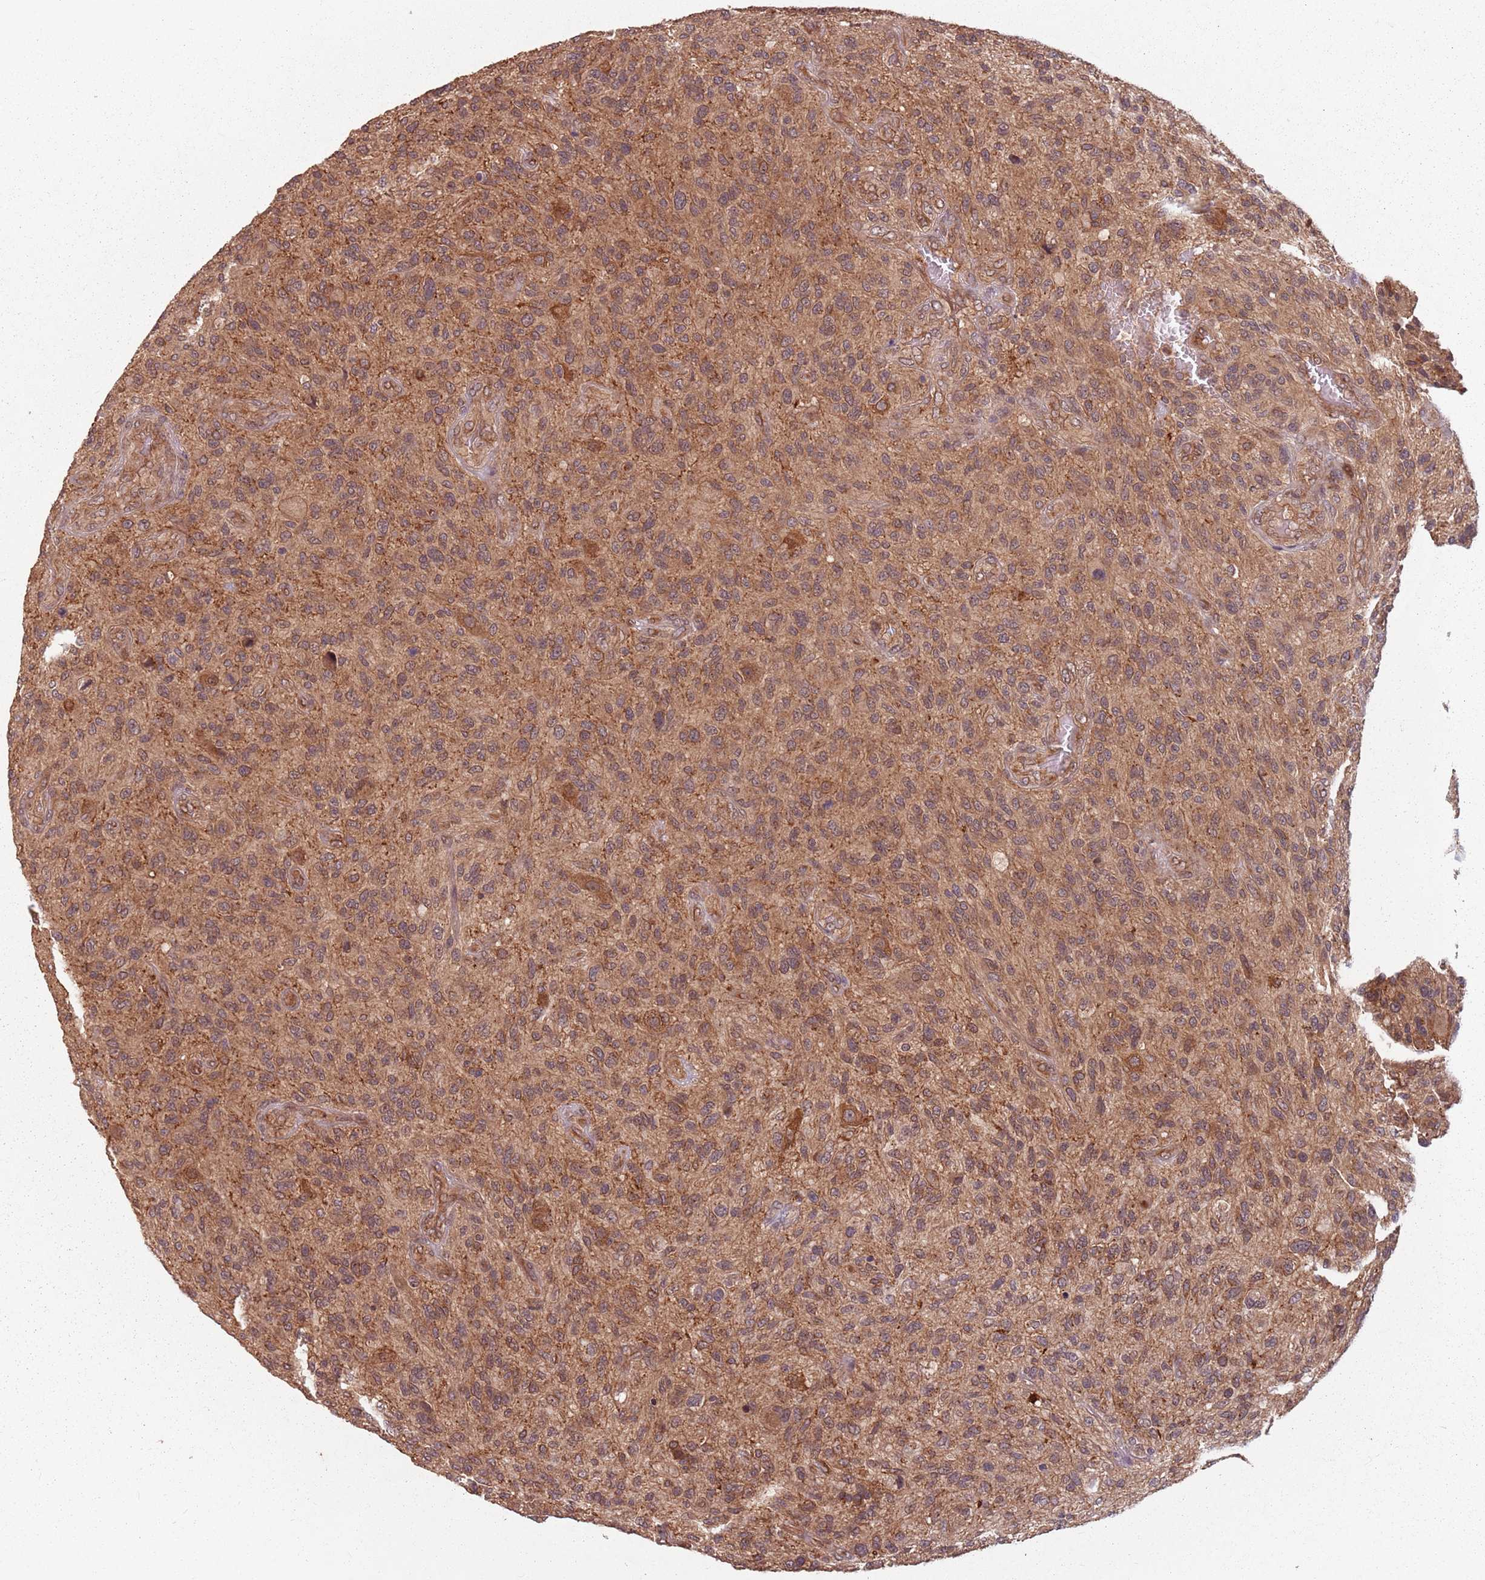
{"staining": {"intensity": "moderate", "quantity": ">75%", "location": "cytoplasmic/membranous"}, "tissue": "glioma", "cell_type": "Tumor cells", "image_type": "cancer", "snomed": [{"axis": "morphology", "description": "Glioma, malignant, High grade"}, {"axis": "topography", "description": "Brain"}], "caption": "An immunohistochemistry (IHC) image of tumor tissue is shown. Protein staining in brown labels moderate cytoplasmic/membranous positivity in malignant high-grade glioma within tumor cells.", "gene": "C3orf14", "patient": {"sex": "male", "age": 47}}